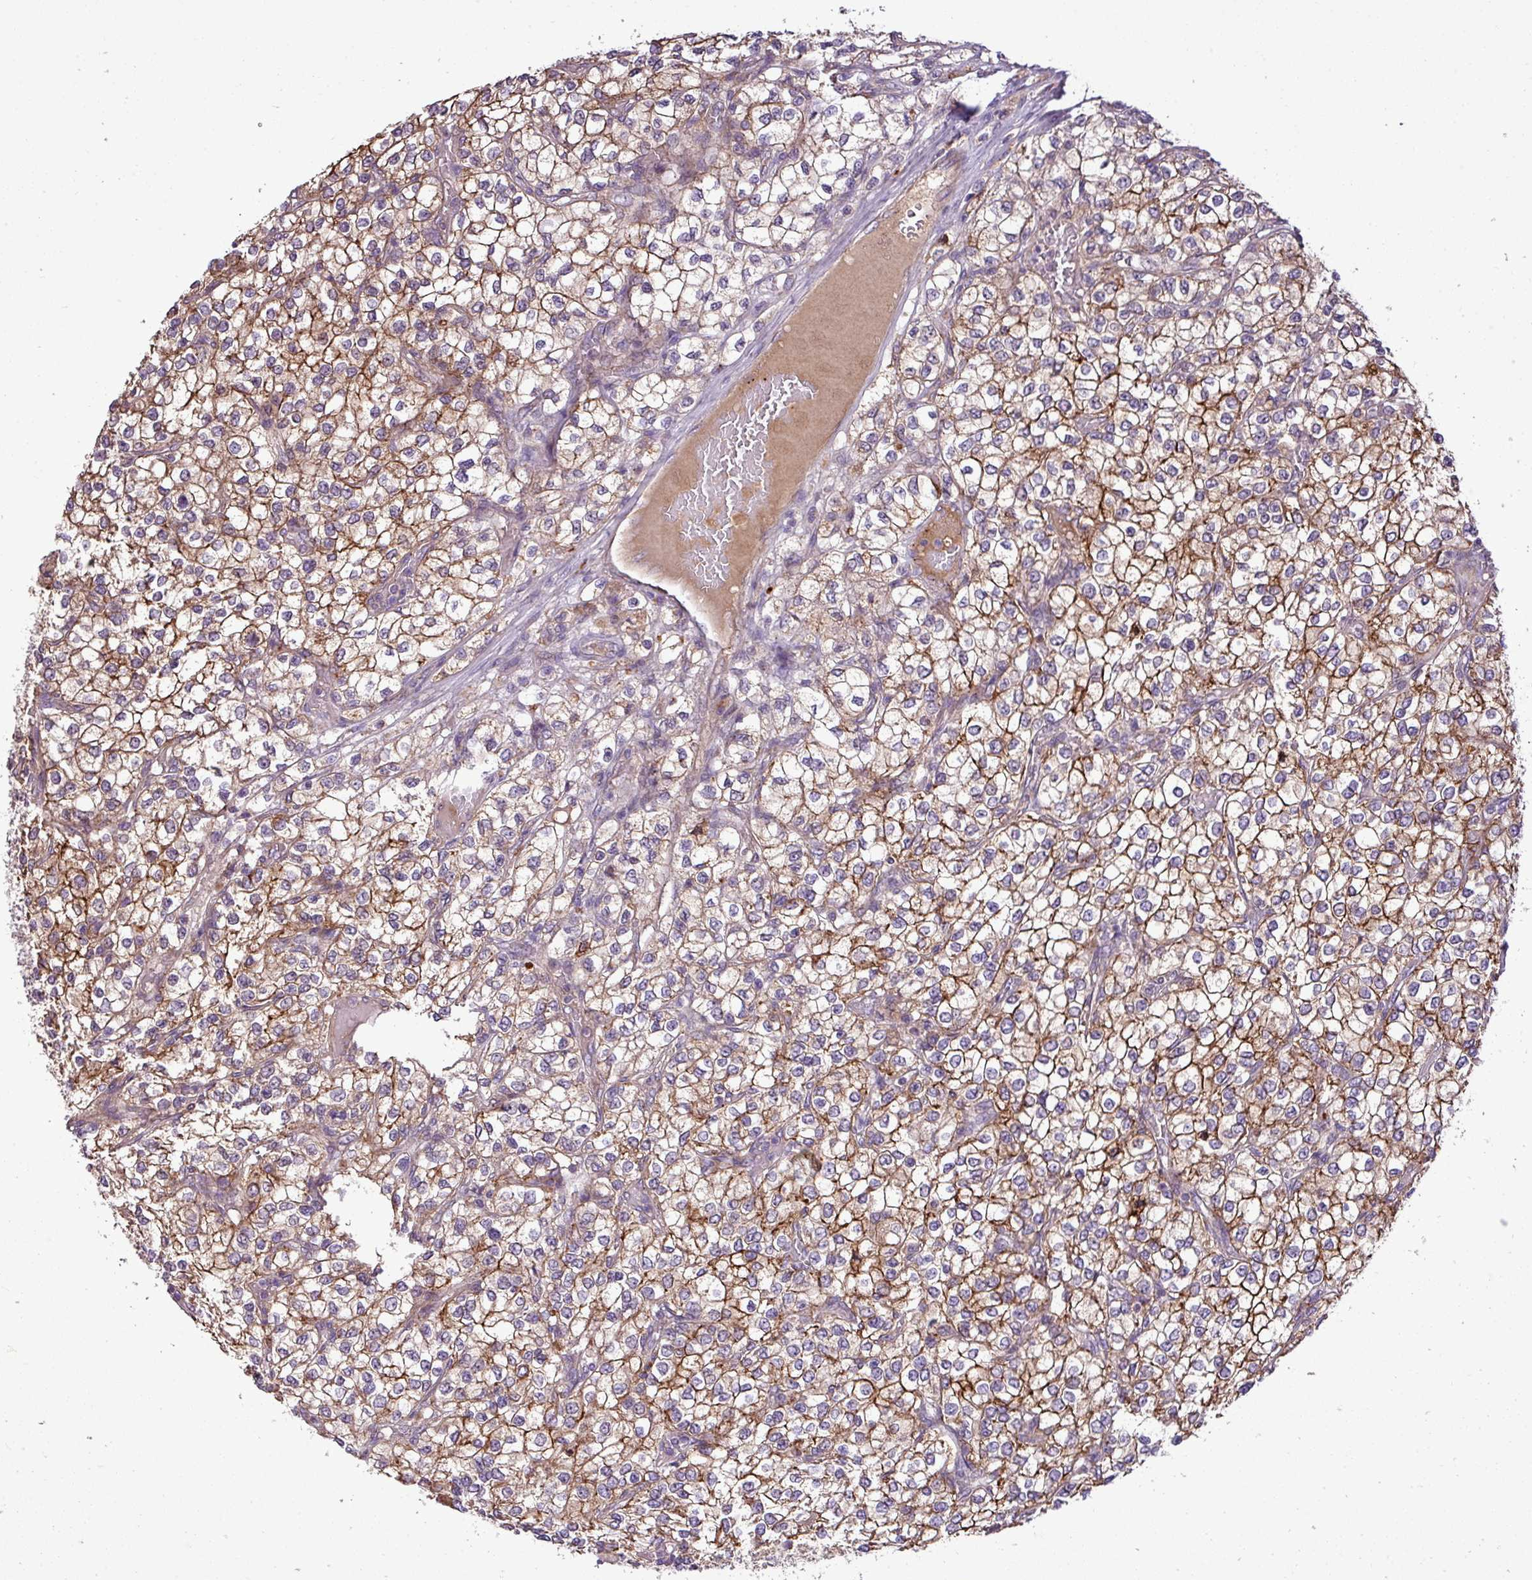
{"staining": {"intensity": "moderate", "quantity": ">75%", "location": "cytoplasmic/membranous"}, "tissue": "renal cancer", "cell_type": "Tumor cells", "image_type": "cancer", "snomed": [{"axis": "morphology", "description": "Adenocarcinoma, NOS"}, {"axis": "topography", "description": "Kidney"}], "caption": "An immunohistochemistry histopathology image of tumor tissue is shown. Protein staining in brown labels moderate cytoplasmic/membranous positivity in renal cancer within tumor cells.", "gene": "XIAP", "patient": {"sex": "male", "age": 80}}